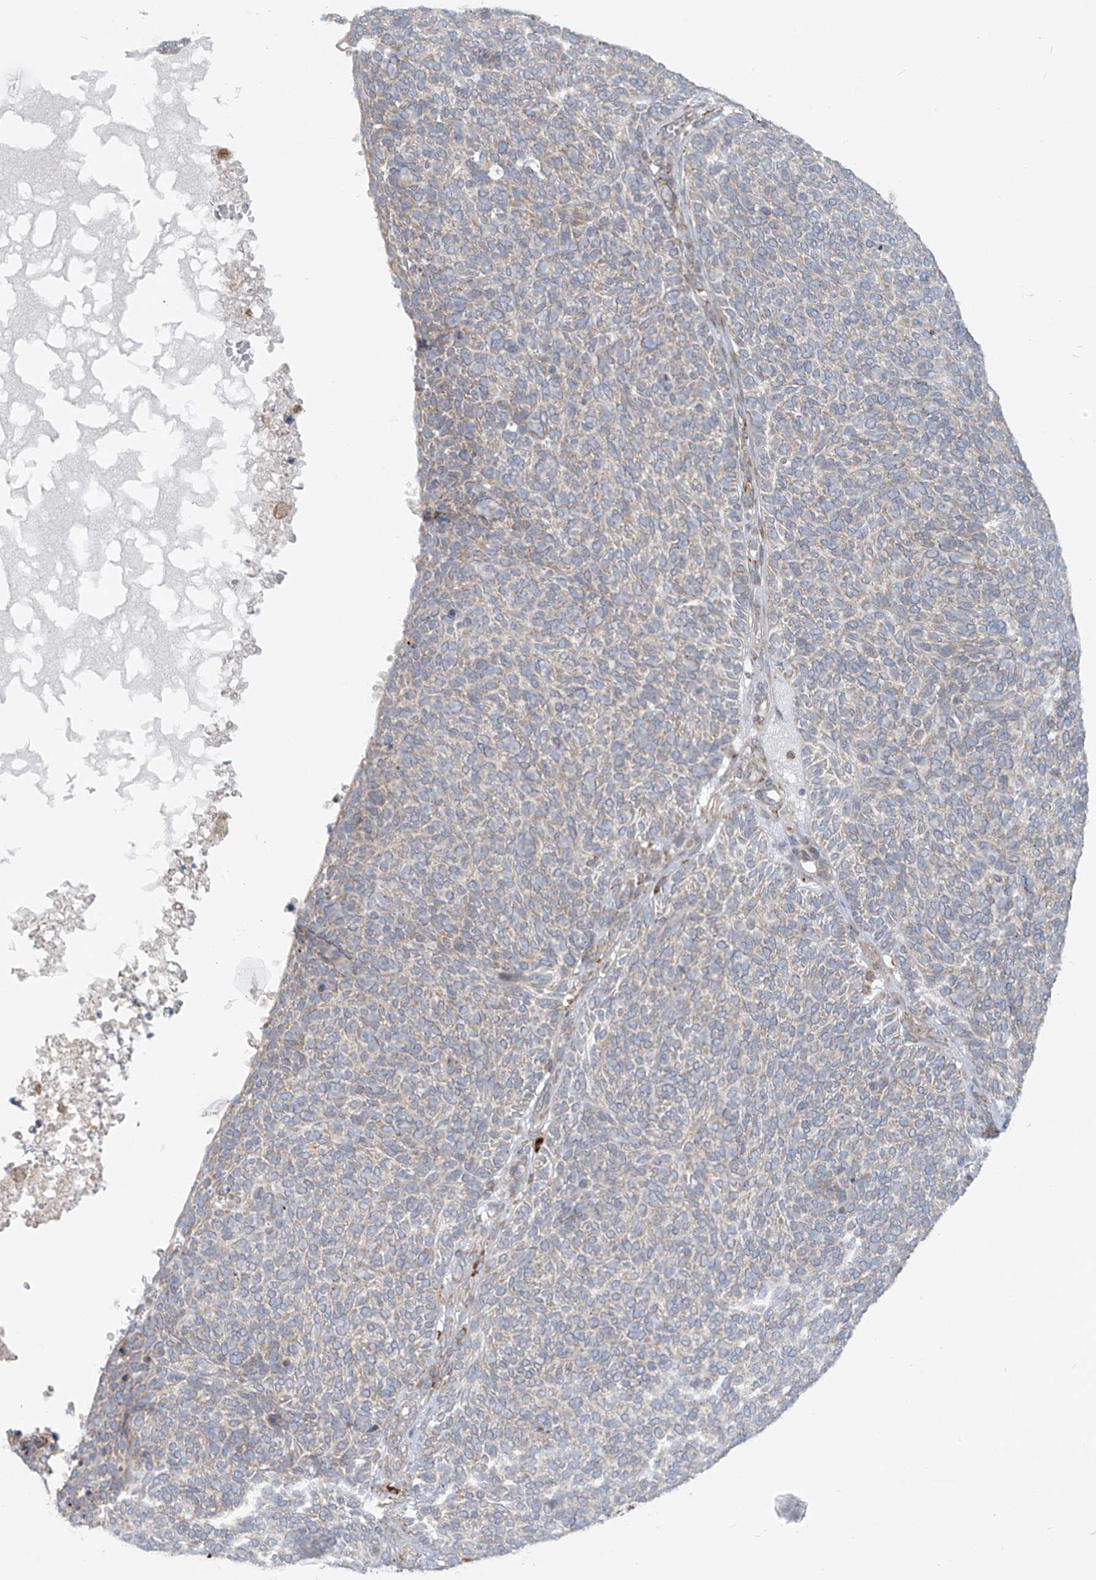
{"staining": {"intensity": "weak", "quantity": "25%-75%", "location": "cytoplasmic/membranous"}, "tissue": "skin cancer", "cell_type": "Tumor cells", "image_type": "cancer", "snomed": [{"axis": "morphology", "description": "Squamous cell carcinoma, NOS"}, {"axis": "topography", "description": "Skin"}], "caption": "Protein staining of skin cancer (squamous cell carcinoma) tissue reveals weak cytoplasmic/membranous staining in about 25%-75% of tumor cells.", "gene": "KATNIP", "patient": {"sex": "female", "age": 90}}